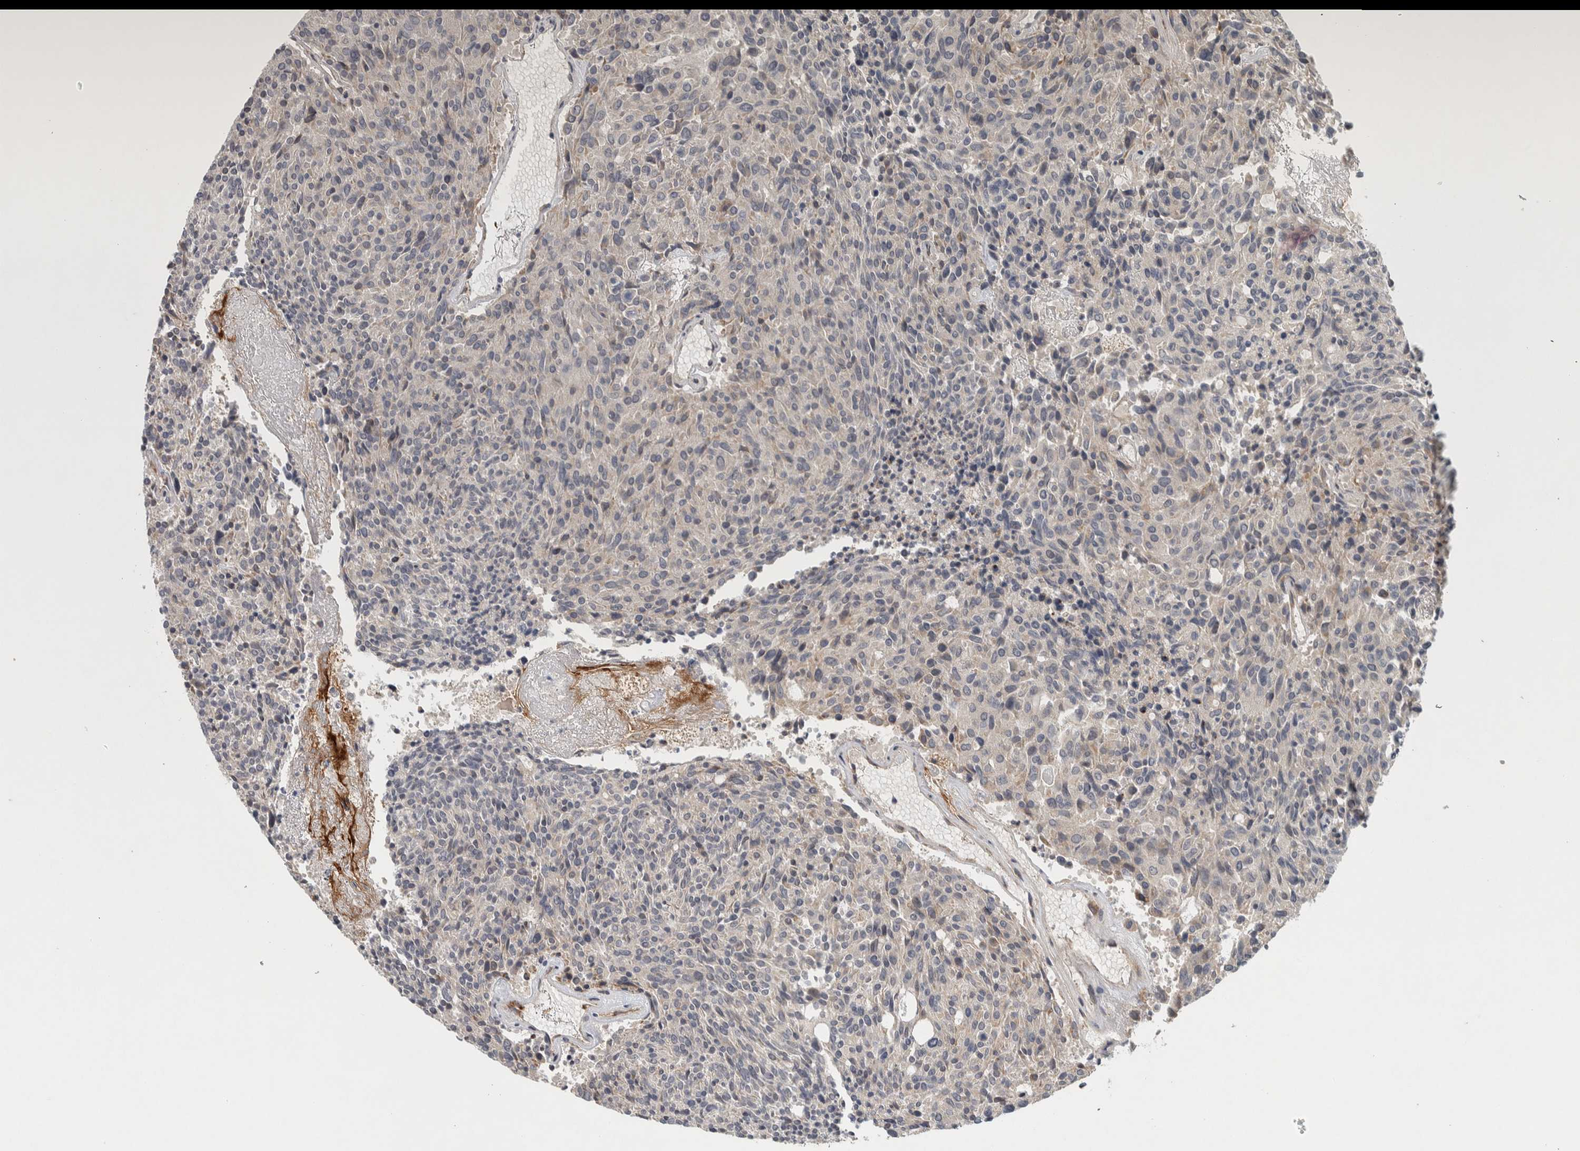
{"staining": {"intensity": "negative", "quantity": "none", "location": "none"}, "tissue": "carcinoid", "cell_type": "Tumor cells", "image_type": "cancer", "snomed": [{"axis": "morphology", "description": "Carcinoid, malignant, NOS"}, {"axis": "topography", "description": "Pancreas"}], "caption": "Immunohistochemistry histopathology image of neoplastic tissue: carcinoid stained with DAB demonstrates no significant protein staining in tumor cells.", "gene": "ADPRM", "patient": {"sex": "female", "age": 54}}